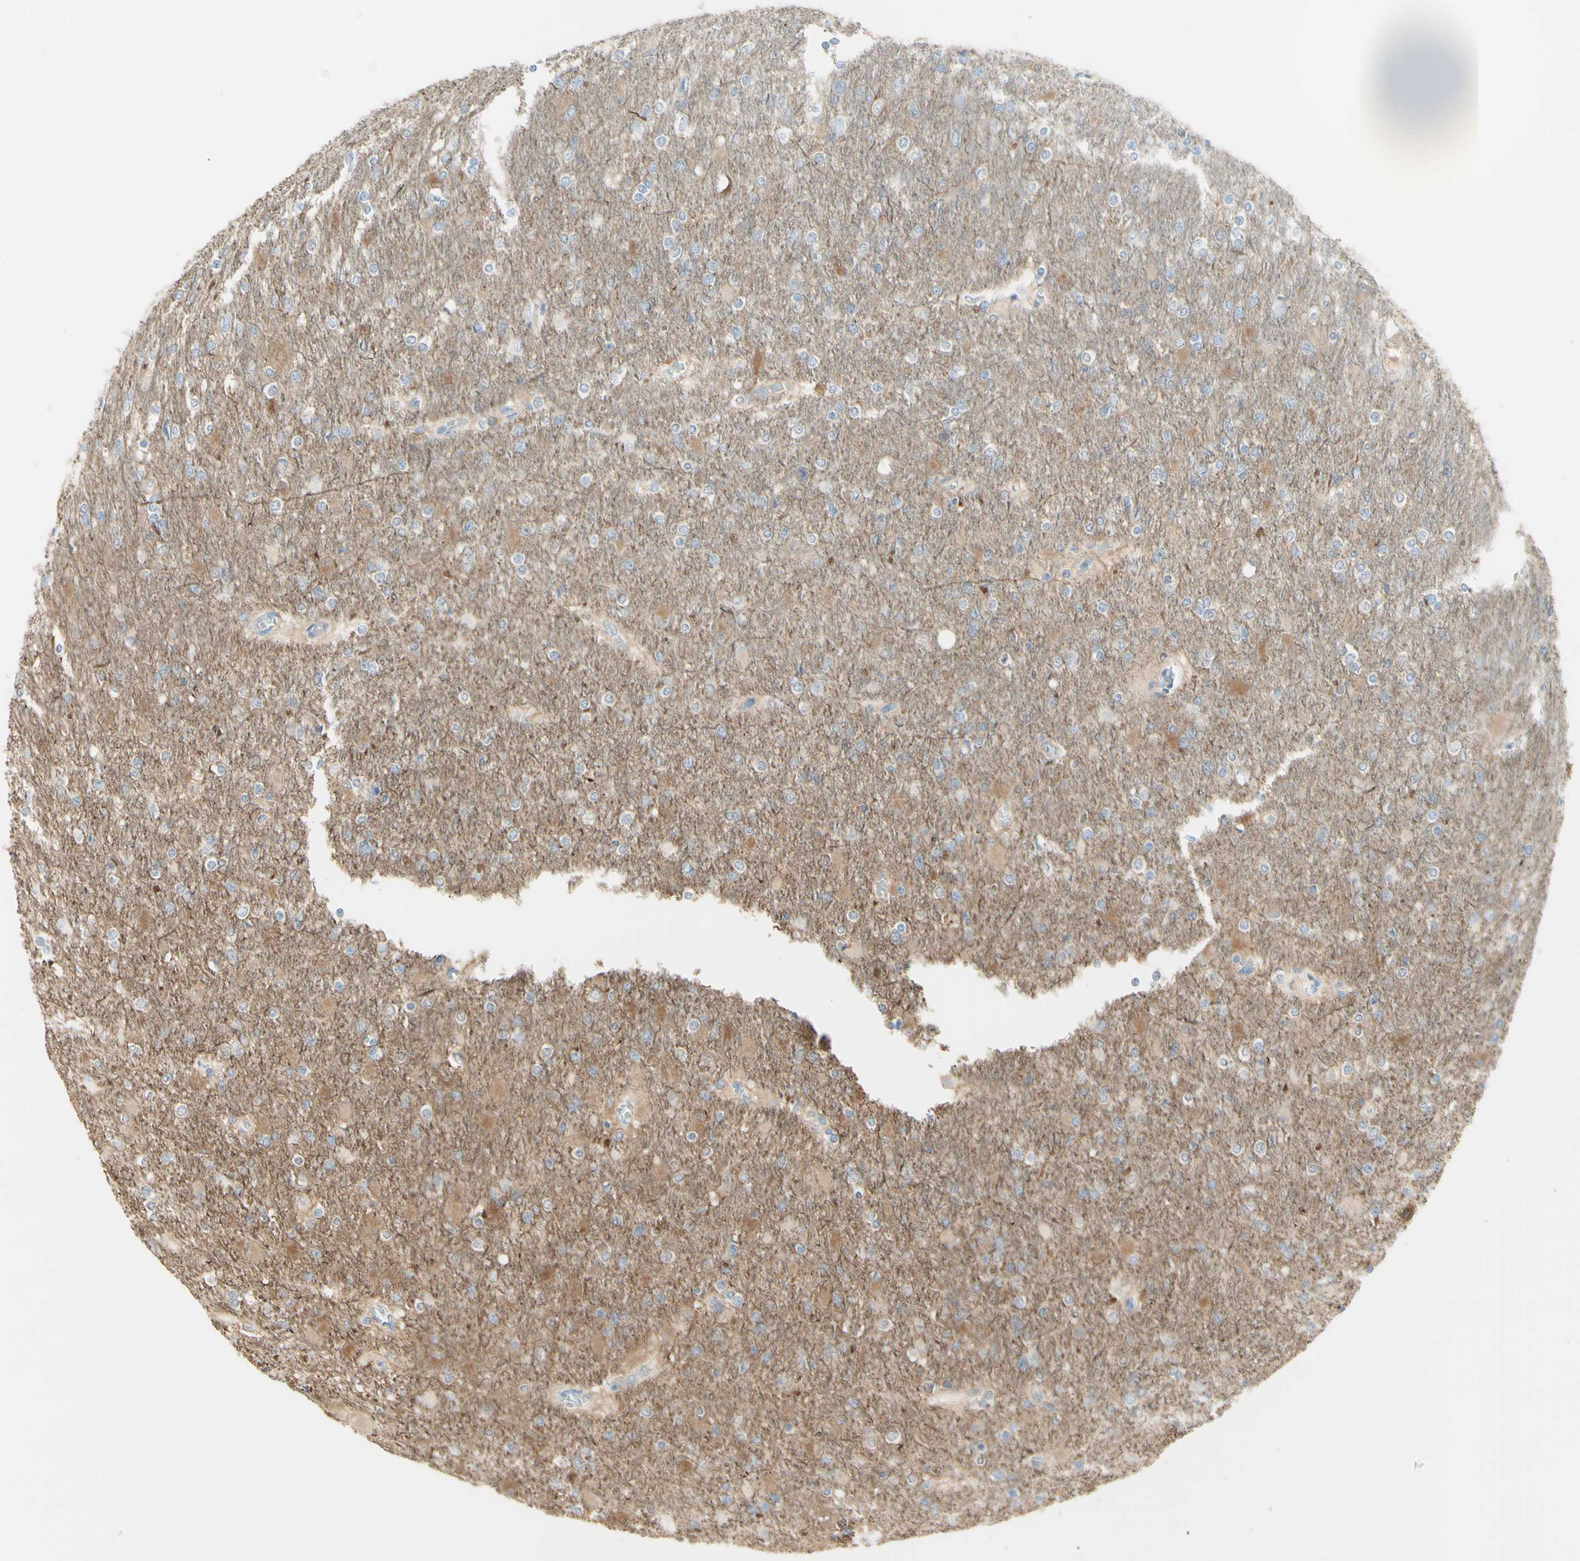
{"staining": {"intensity": "moderate", "quantity": "<25%", "location": "cytoplasmic/membranous"}, "tissue": "glioma", "cell_type": "Tumor cells", "image_type": "cancer", "snomed": [{"axis": "morphology", "description": "Glioma, malignant, High grade"}, {"axis": "topography", "description": "Cerebral cortex"}], "caption": "Tumor cells display low levels of moderate cytoplasmic/membranous positivity in about <25% of cells in glioma.", "gene": "TSPAN1", "patient": {"sex": "female", "age": 36}}